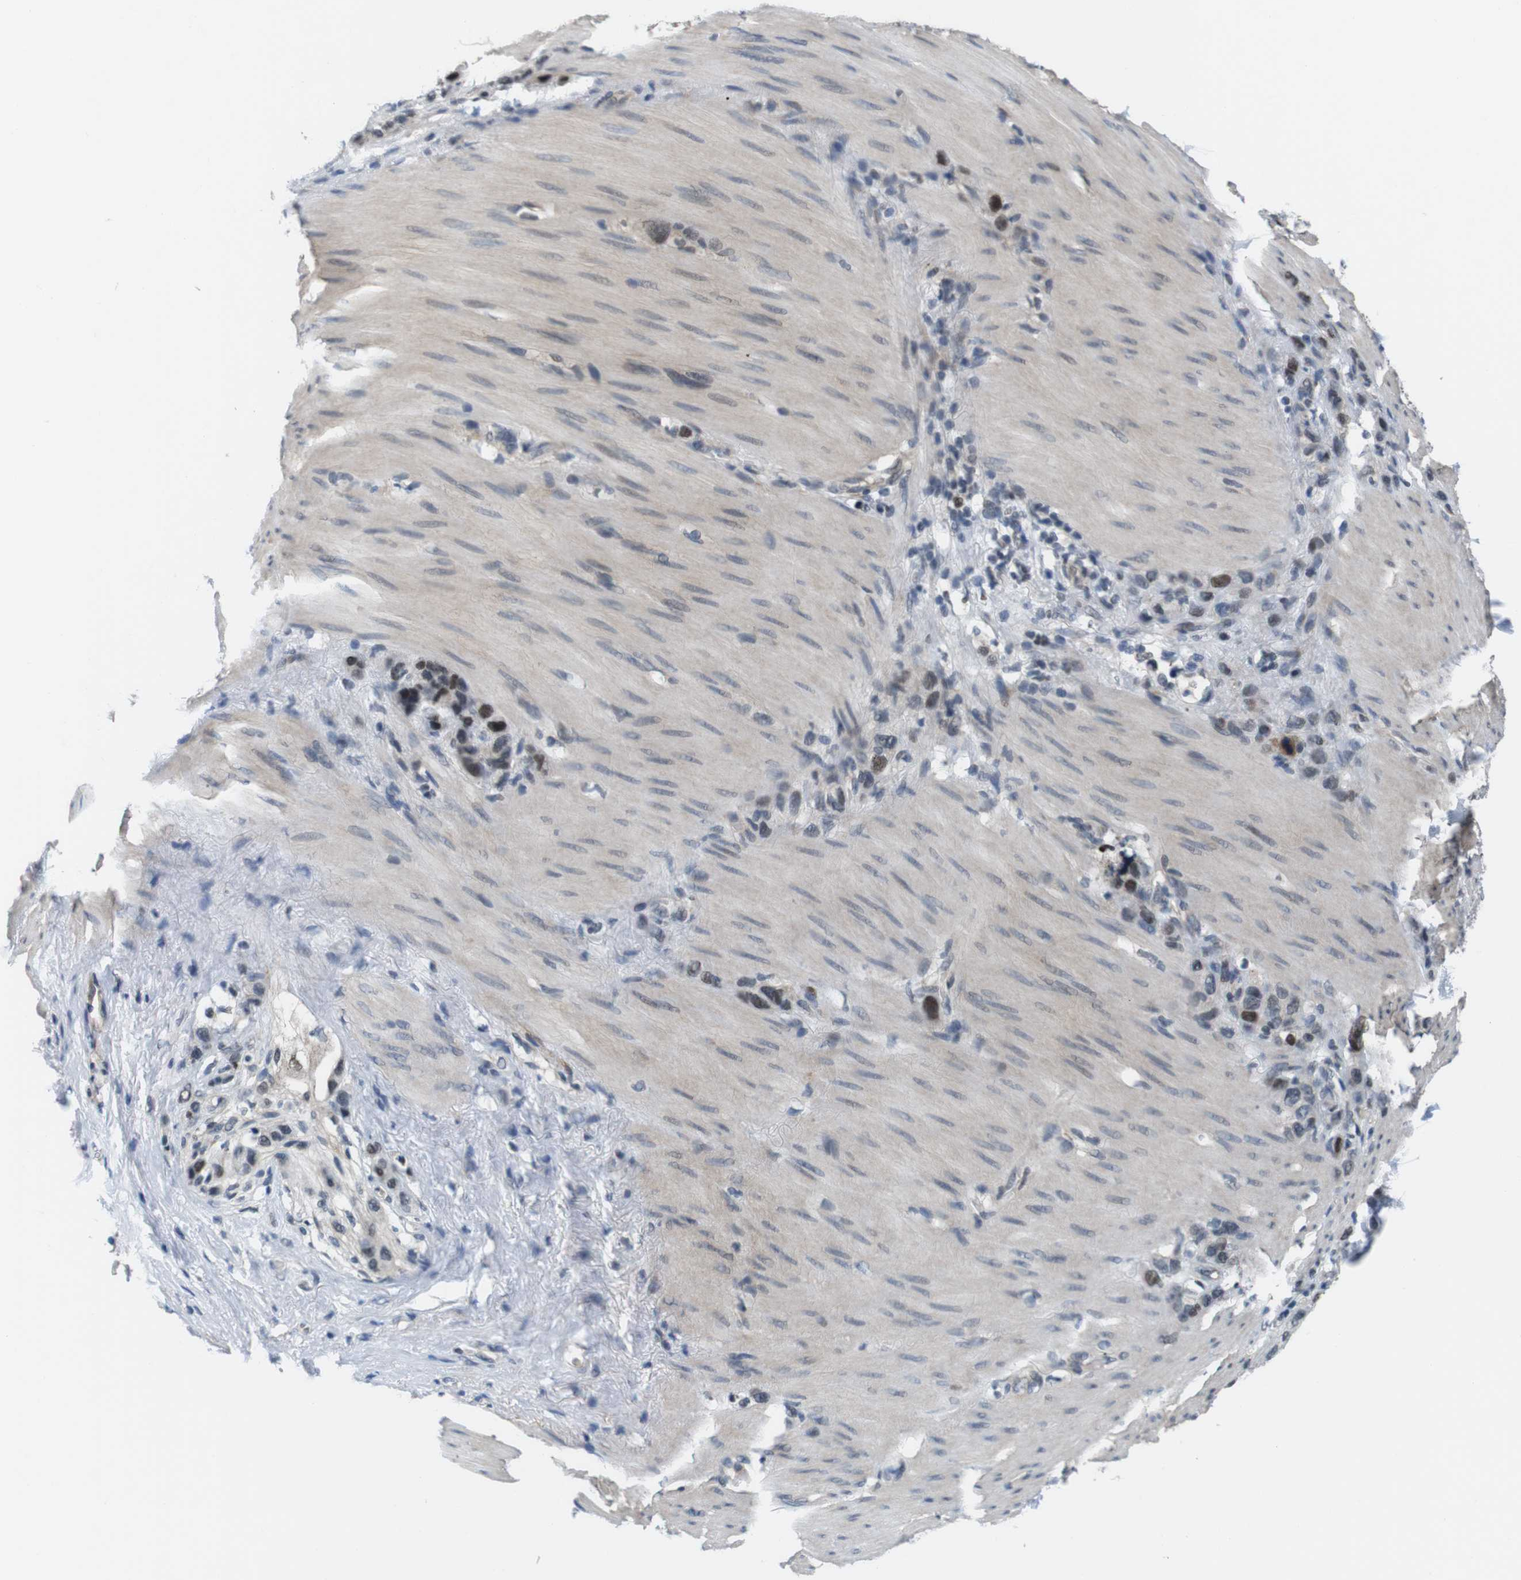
{"staining": {"intensity": "moderate", "quantity": "25%-75%", "location": "nuclear"}, "tissue": "stomach cancer", "cell_type": "Tumor cells", "image_type": "cancer", "snomed": [{"axis": "morphology", "description": "Normal tissue, NOS"}, {"axis": "morphology", "description": "Adenocarcinoma, NOS"}, {"axis": "morphology", "description": "Adenocarcinoma, High grade"}, {"axis": "topography", "description": "Stomach, upper"}, {"axis": "topography", "description": "Stomach"}], "caption": "Immunohistochemical staining of stomach high-grade adenocarcinoma demonstrates medium levels of moderate nuclear expression in approximately 25%-75% of tumor cells.", "gene": "SMCO2", "patient": {"sex": "female", "age": 65}}